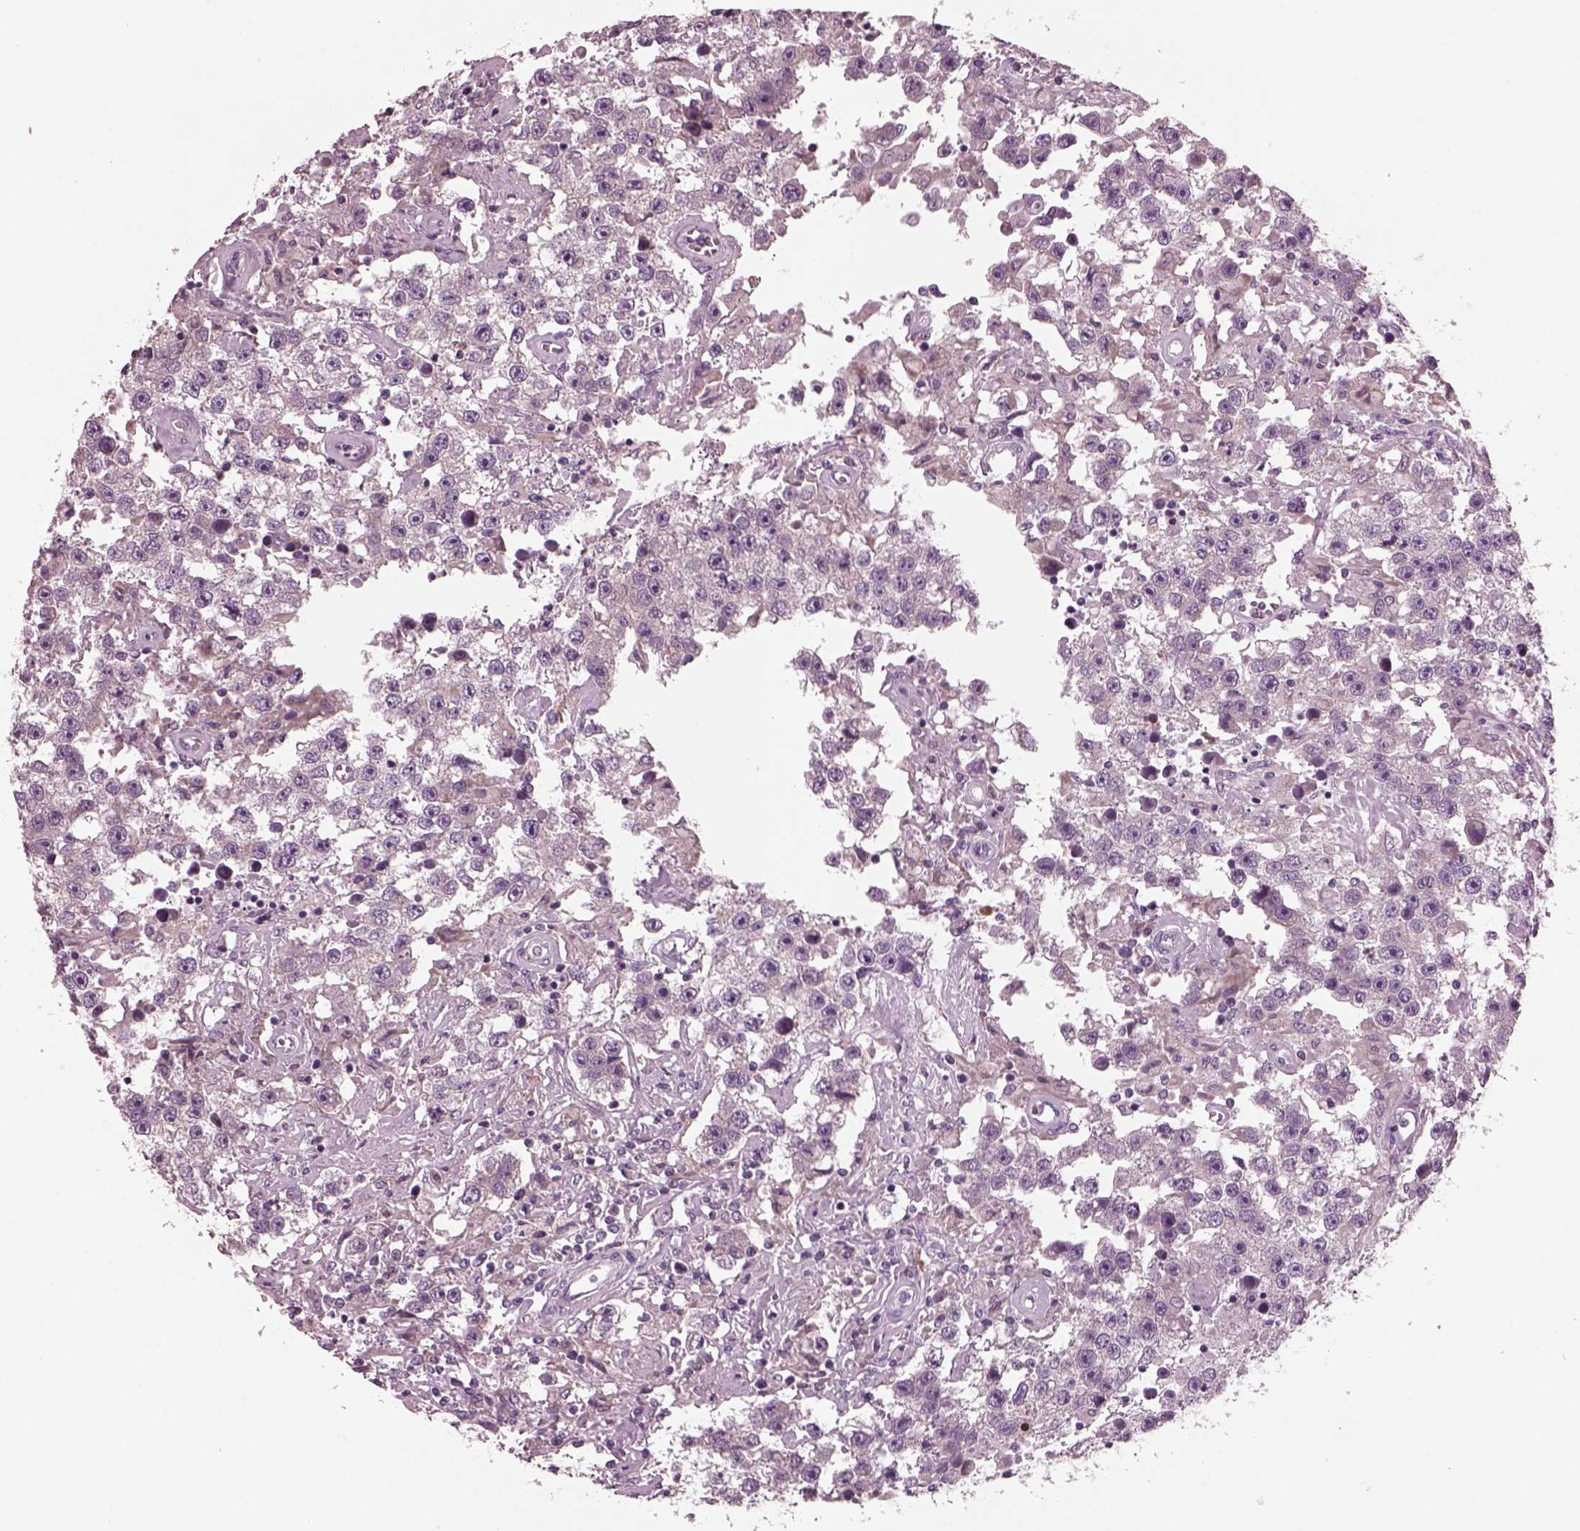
{"staining": {"intensity": "weak", "quantity": "25%-75%", "location": "cytoplasmic/membranous"}, "tissue": "testis cancer", "cell_type": "Tumor cells", "image_type": "cancer", "snomed": [{"axis": "morphology", "description": "Seminoma, NOS"}, {"axis": "topography", "description": "Testis"}], "caption": "The photomicrograph displays staining of testis cancer, revealing weak cytoplasmic/membranous protein positivity (brown color) within tumor cells.", "gene": "AP4M1", "patient": {"sex": "male", "age": 43}}